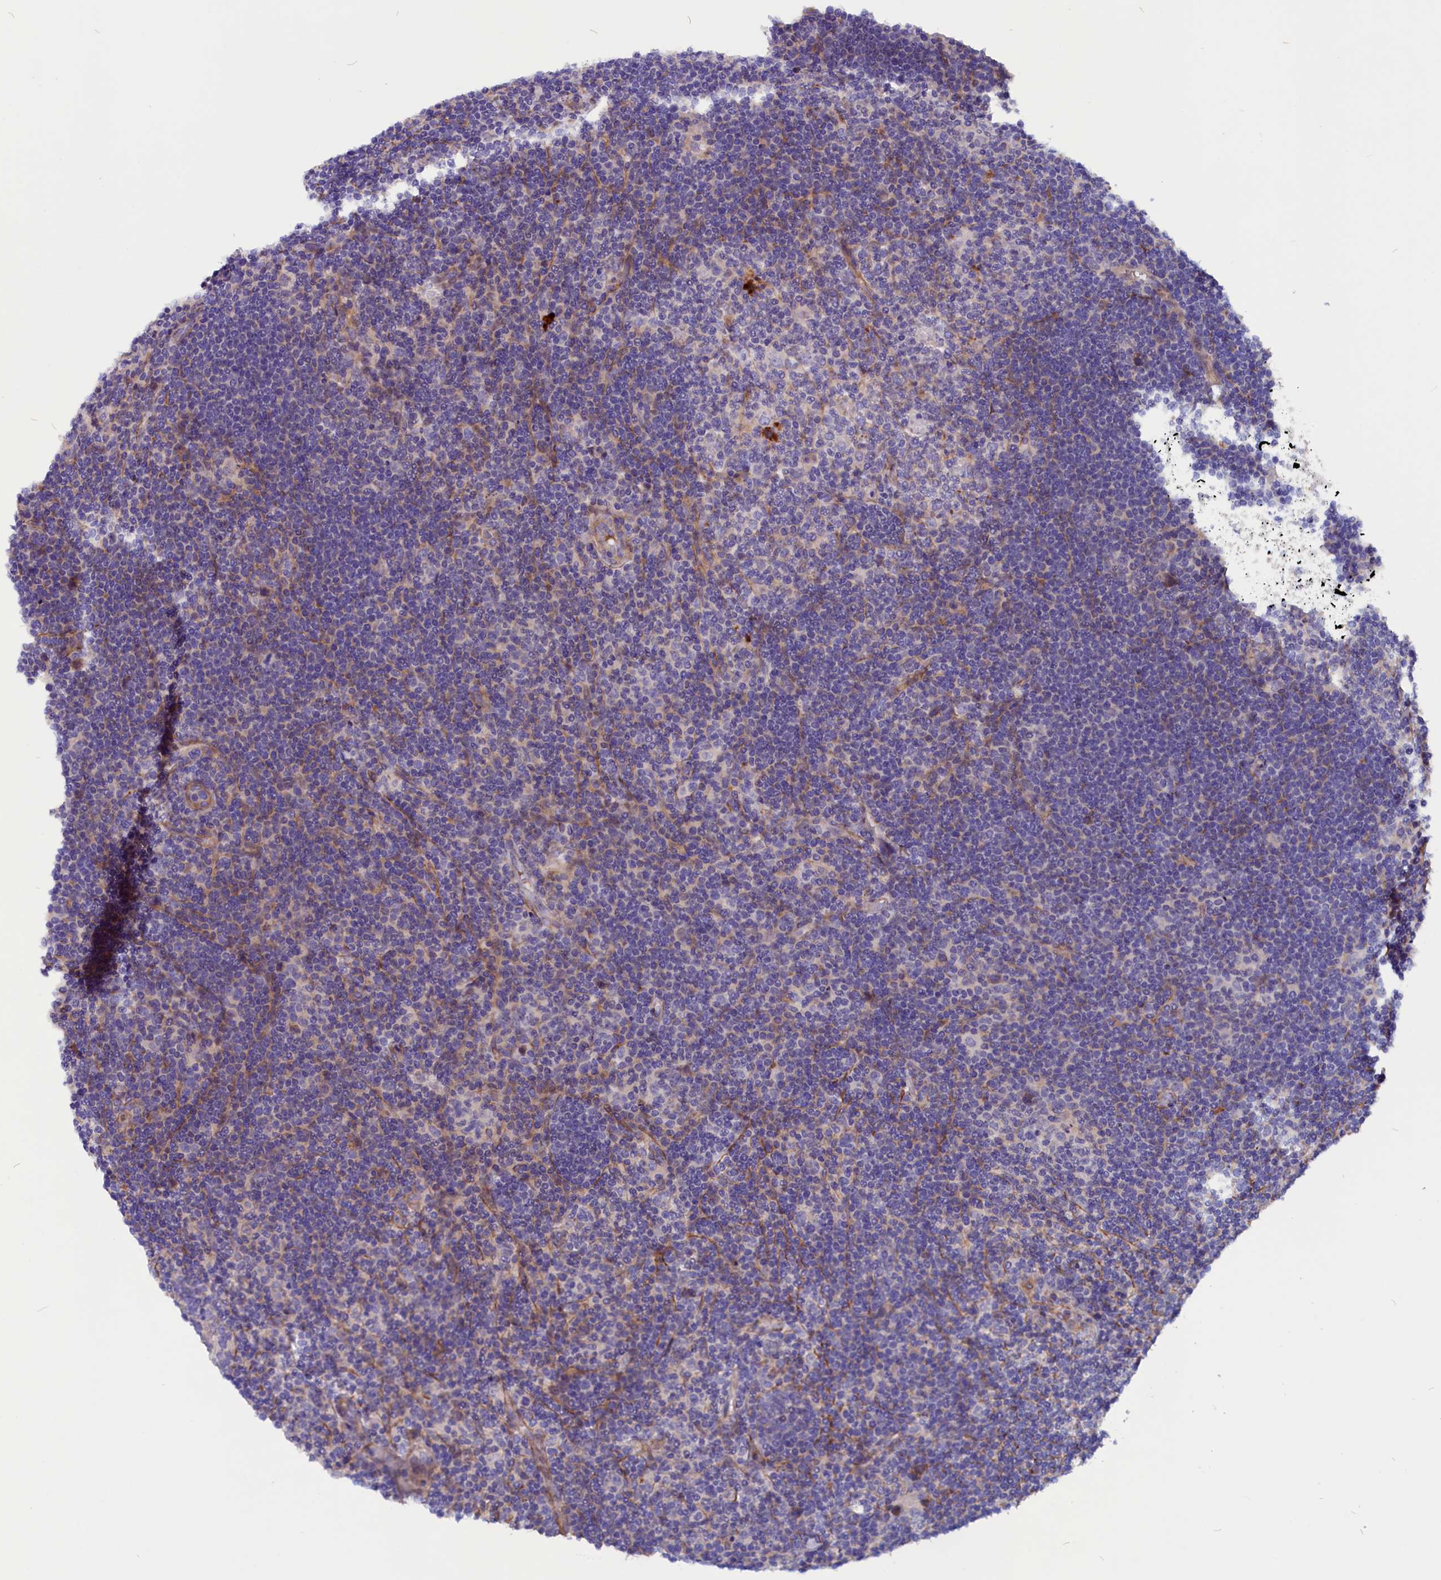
{"staining": {"intensity": "negative", "quantity": "none", "location": "none"}, "tissue": "lymphoma", "cell_type": "Tumor cells", "image_type": "cancer", "snomed": [{"axis": "morphology", "description": "Hodgkin's disease, NOS"}, {"axis": "topography", "description": "Lymph node"}], "caption": "High power microscopy micrograph of an immunohistochemistry photomicrograph of Hodgkin's disease, revealing no significant expression in tumor cells.", "gene": "ZNF749", "patient": {"sex": "female", "age": 57}}